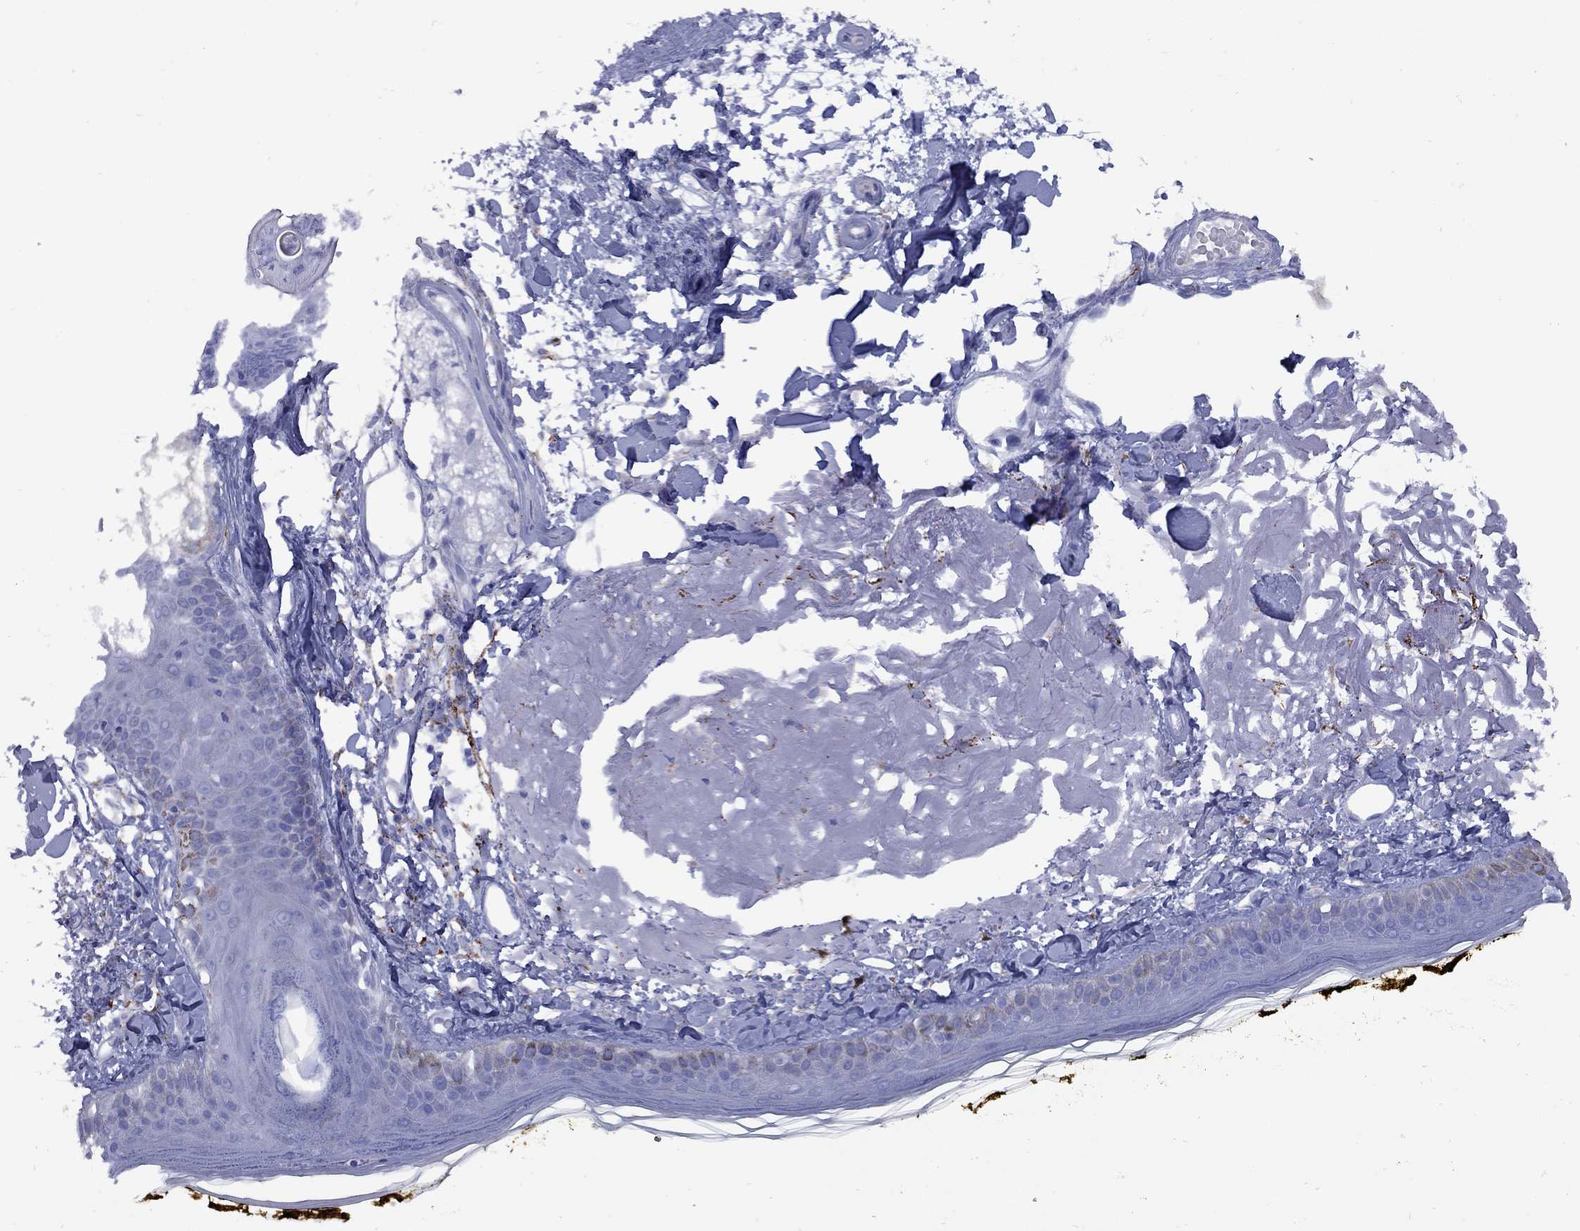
{"staining": {"intensity": "negative", "quantity": "none", "location": "none"}, "tissue": "skin", "cell_type": "Fibroblasts", "image_type": "normal", "snomed": [{"axis": "morphology", "description": "Normal tissue, NOS"}, {"axis": "topography", "description": "Skin"}], "caption": "The image reveals no staining of fibroblasts in normal skin. (IHC, brightfield microscopy, high magnification).", "gene": "SESTD1", "patient": {"sex": "male", "age": 76}}